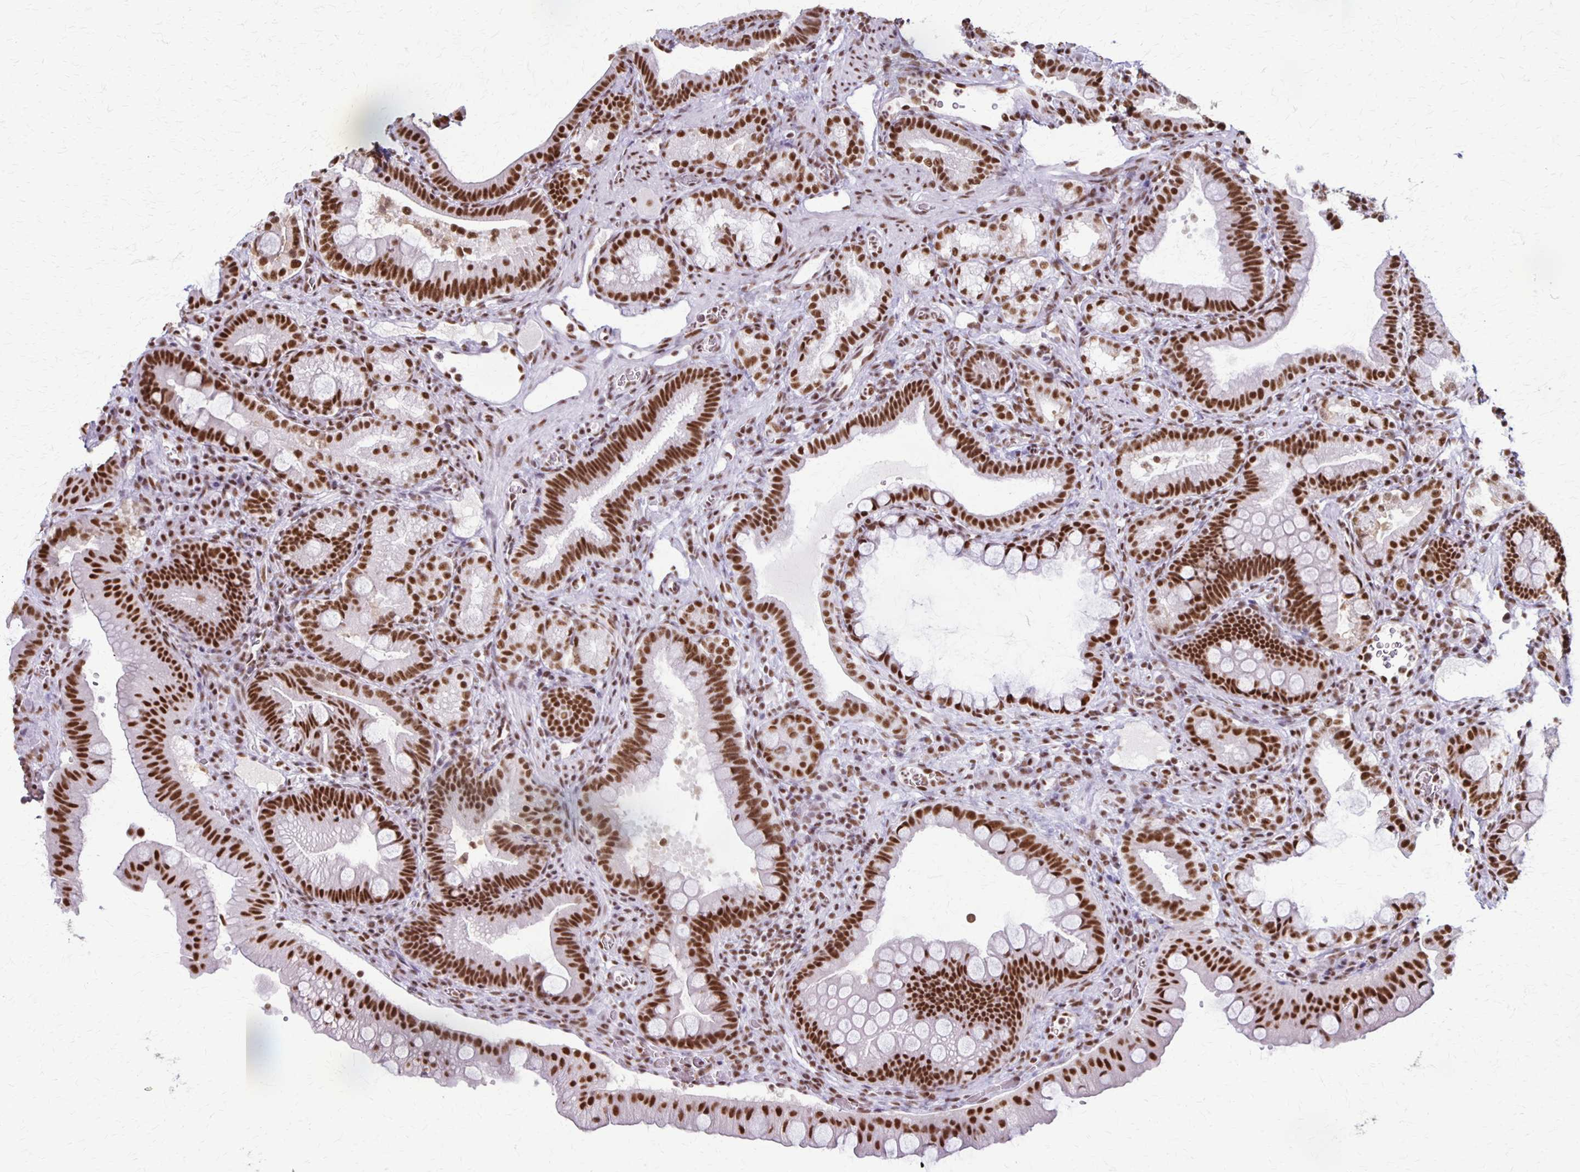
{"staining": {"intensity": "strong", "quantity": ">75%", "location": "nuclear"}, "tissue": "duodenum", "cell_type": "Glandular cells", "image_type": "normal", "snomed": [{"axis": "morphology", "description": "Normal tissue, NOS"}, {"axis": "topography", "description": "Duodenum"}], "caption": "Glandular cells demonstrate high levels of strong nuclear expression in approximately >75% of cells in unremarkable human duodenum.", "gene": "XRCC6", "patient": {"sex": "male", "age": 59}}